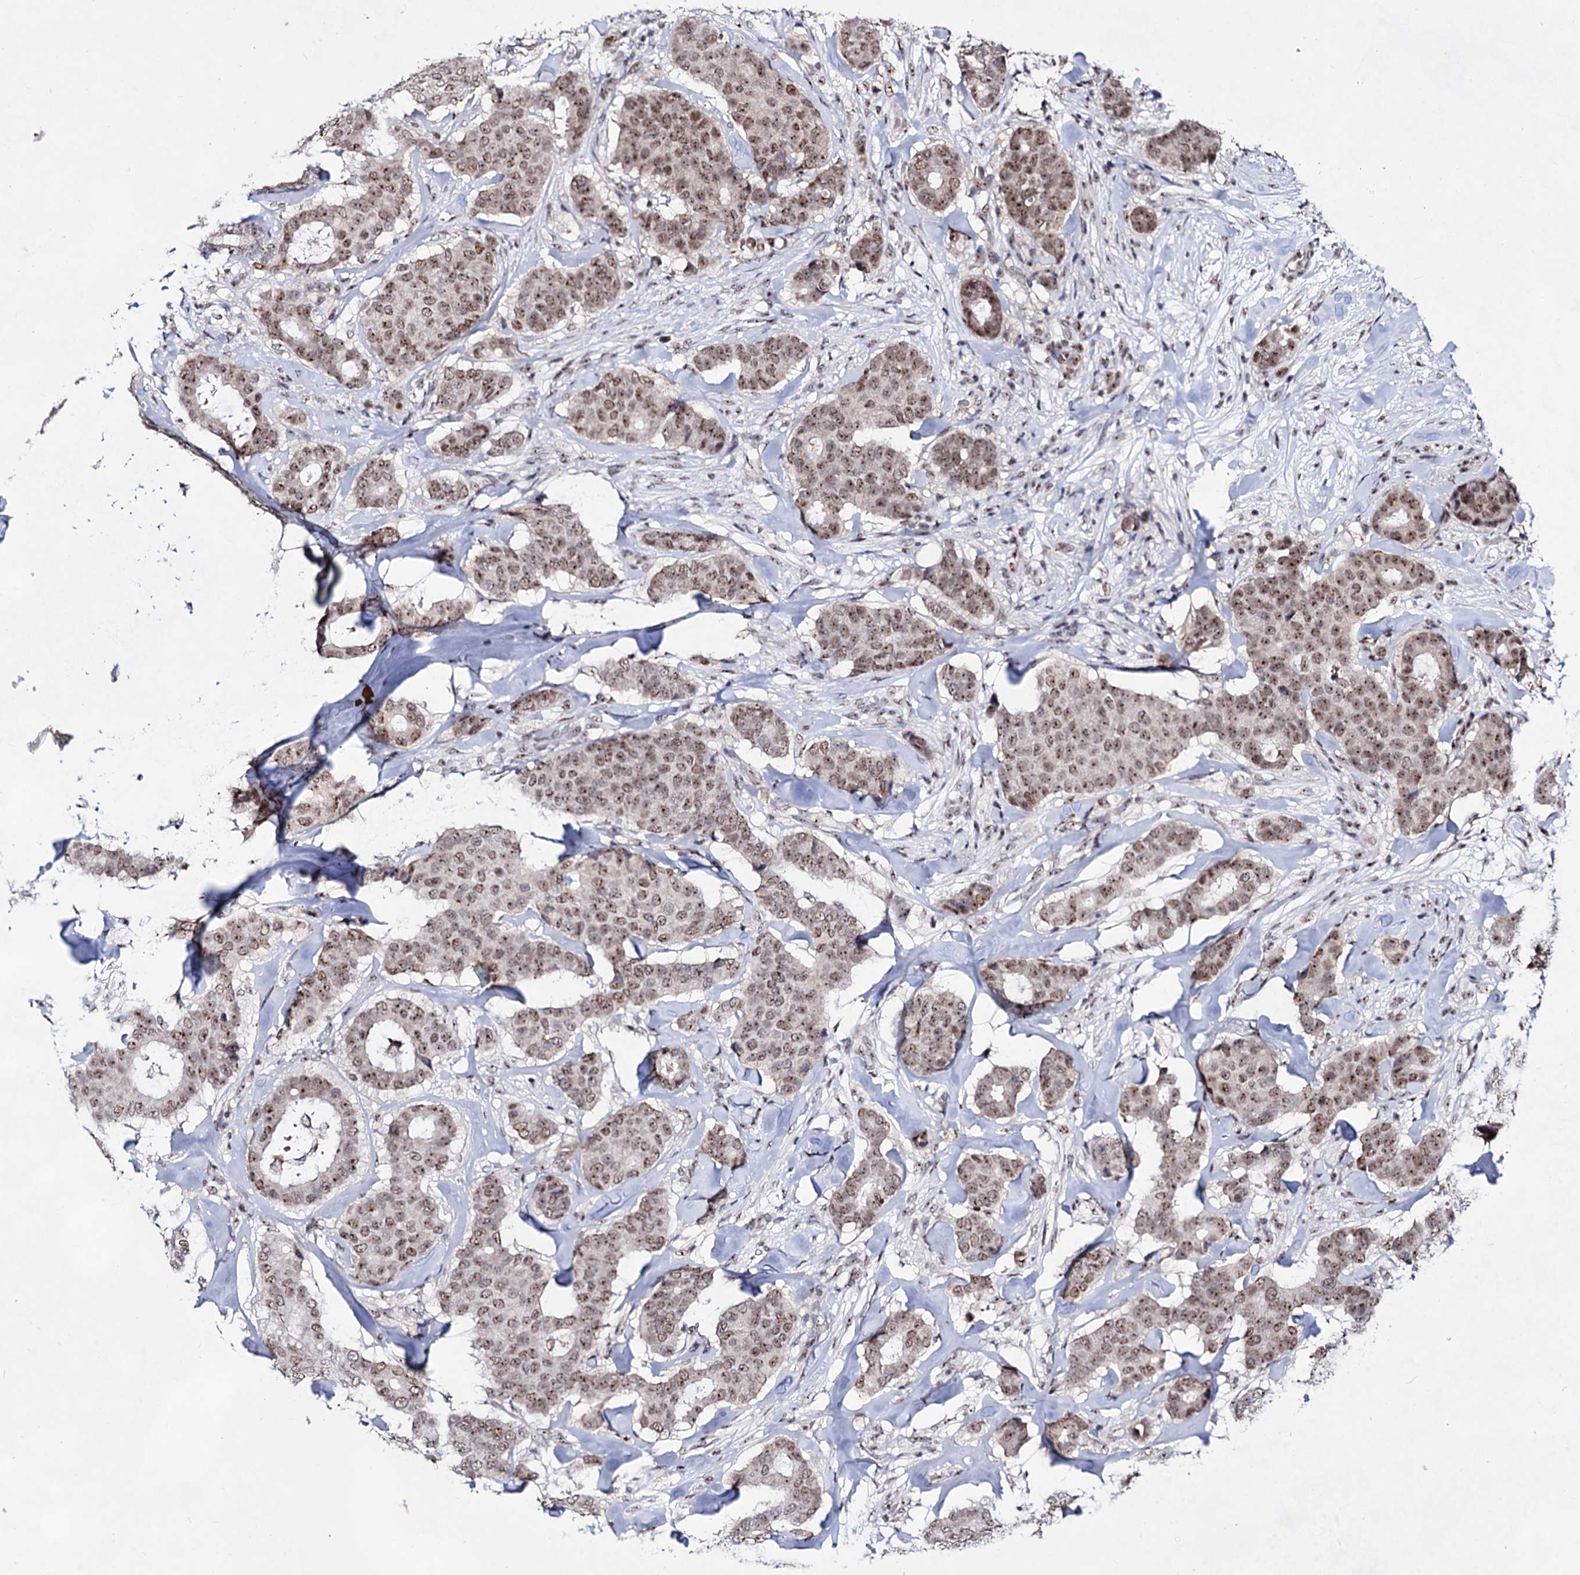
{"staining": {"intensity": "moderate", "quantity": ">75%", "location": "nuclear"}, "tissue": "breast cancer", "cell_type": "Tumor cells", "image_type": "cancer", "snomed": [{"axis": "morphology", "description": "Duct carcinoma"}, {"axis": "topography", "description": "Breast"}], "caption": "Approximately >75% of tumor cells in human breast cancer (infiltrating ductal carcinoma) show moderate nuclear protein positivity as visualized by brown immunohistochemical staining.", "gene": "EXOSC10", "patient": {"sex": "female", "age": 75}}